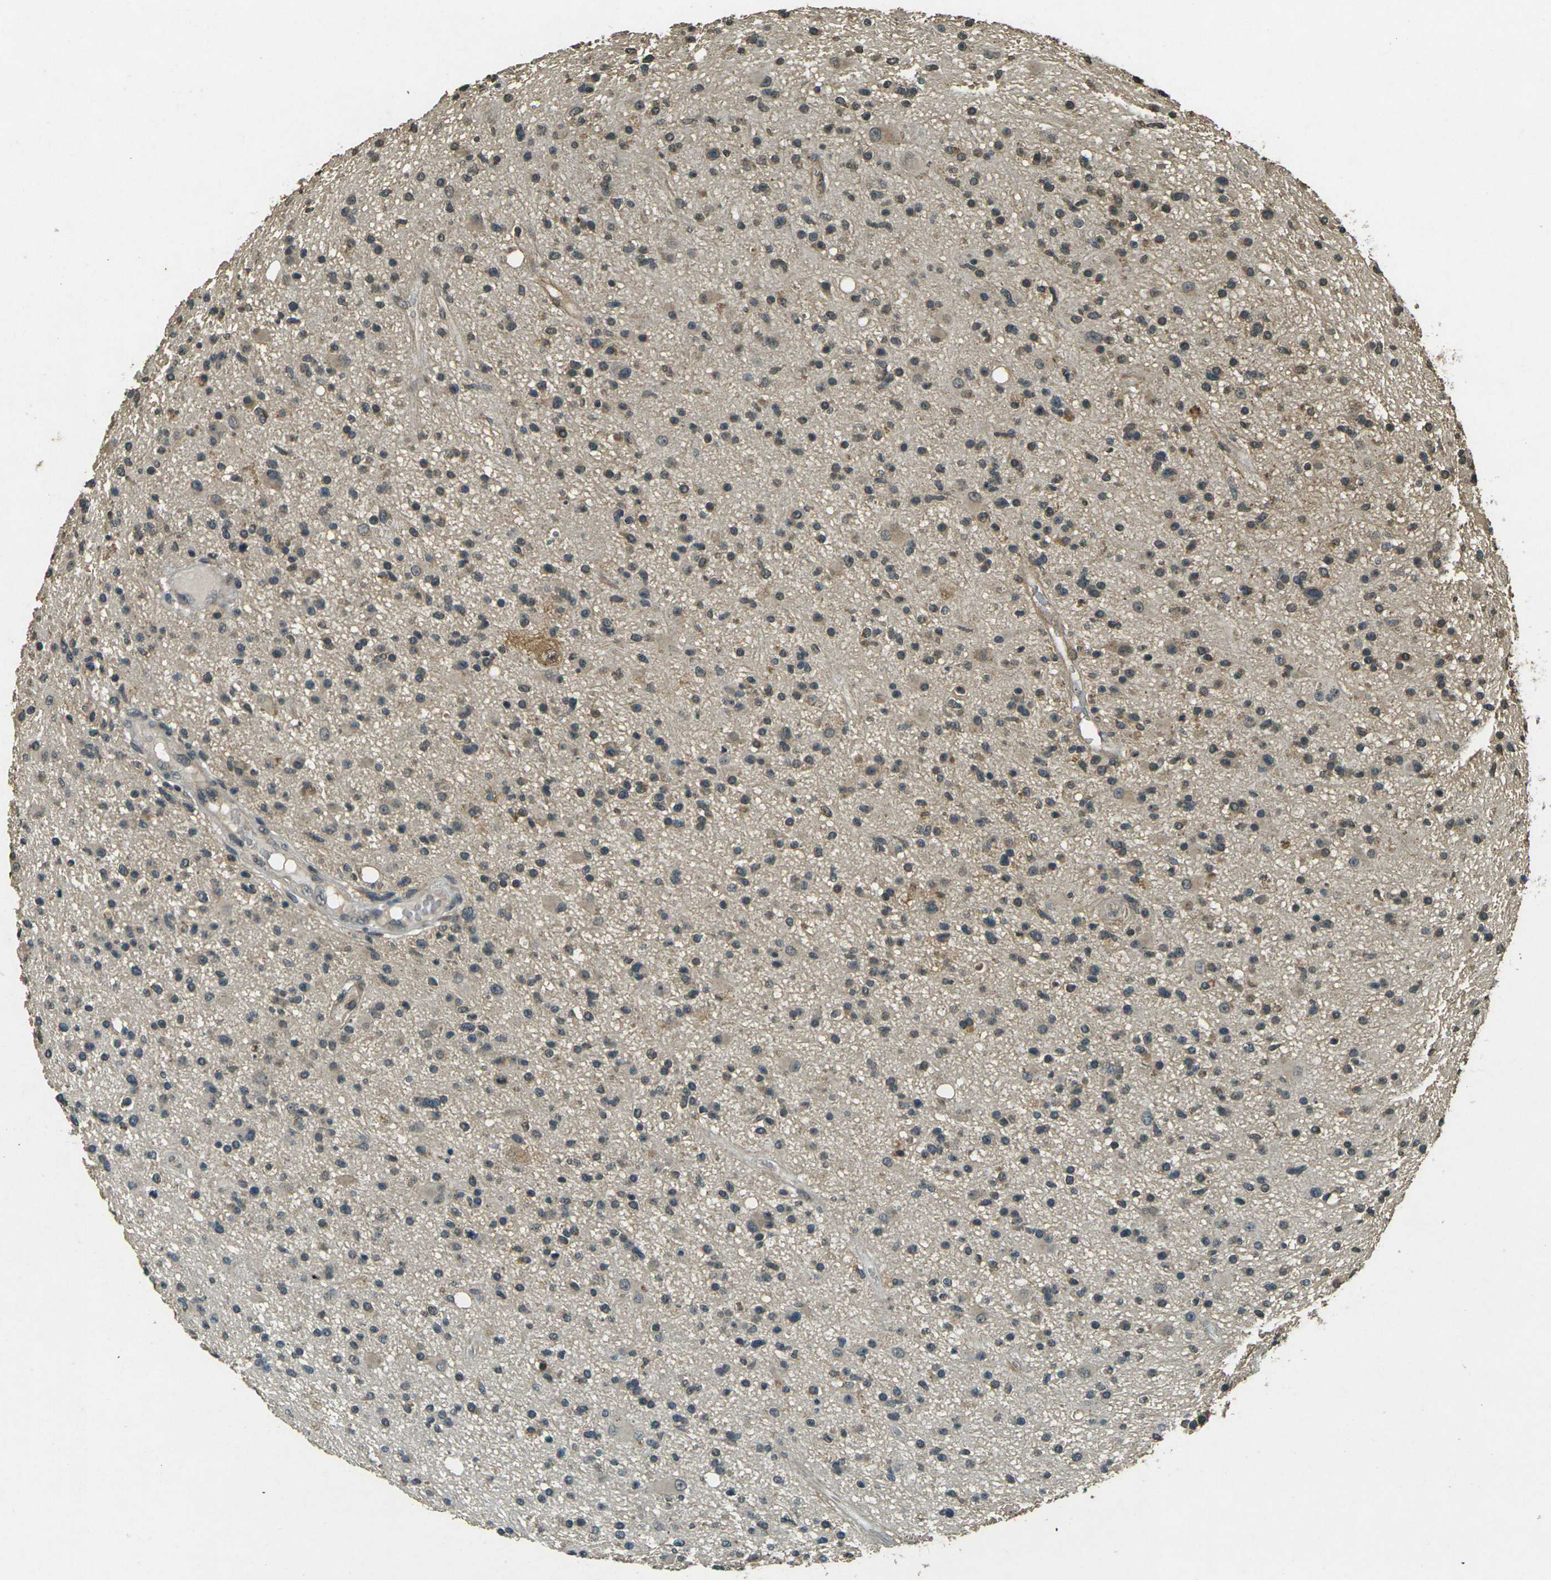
{"staining": {"intensity": "weak", "quantity": "25%-75%", "location": "cytoplasmic/membranous"}, "tissue": "glioma", "cell_type": "Tumor cells", "image_type": "cancer", "snomed": [{"axis": "morphology", "description": "Glioma, malignant, High grade"}, {"axis": "topography", "description": "Brain"}], "caption": "Protein expression analysis of malignant high-grade glioma reveals weak cytoplasmic/membranous staining in approximately 25%-75% of tumor cells.", "gene": "PDE2A", "patient": {"sex": "male", "age": 33}}